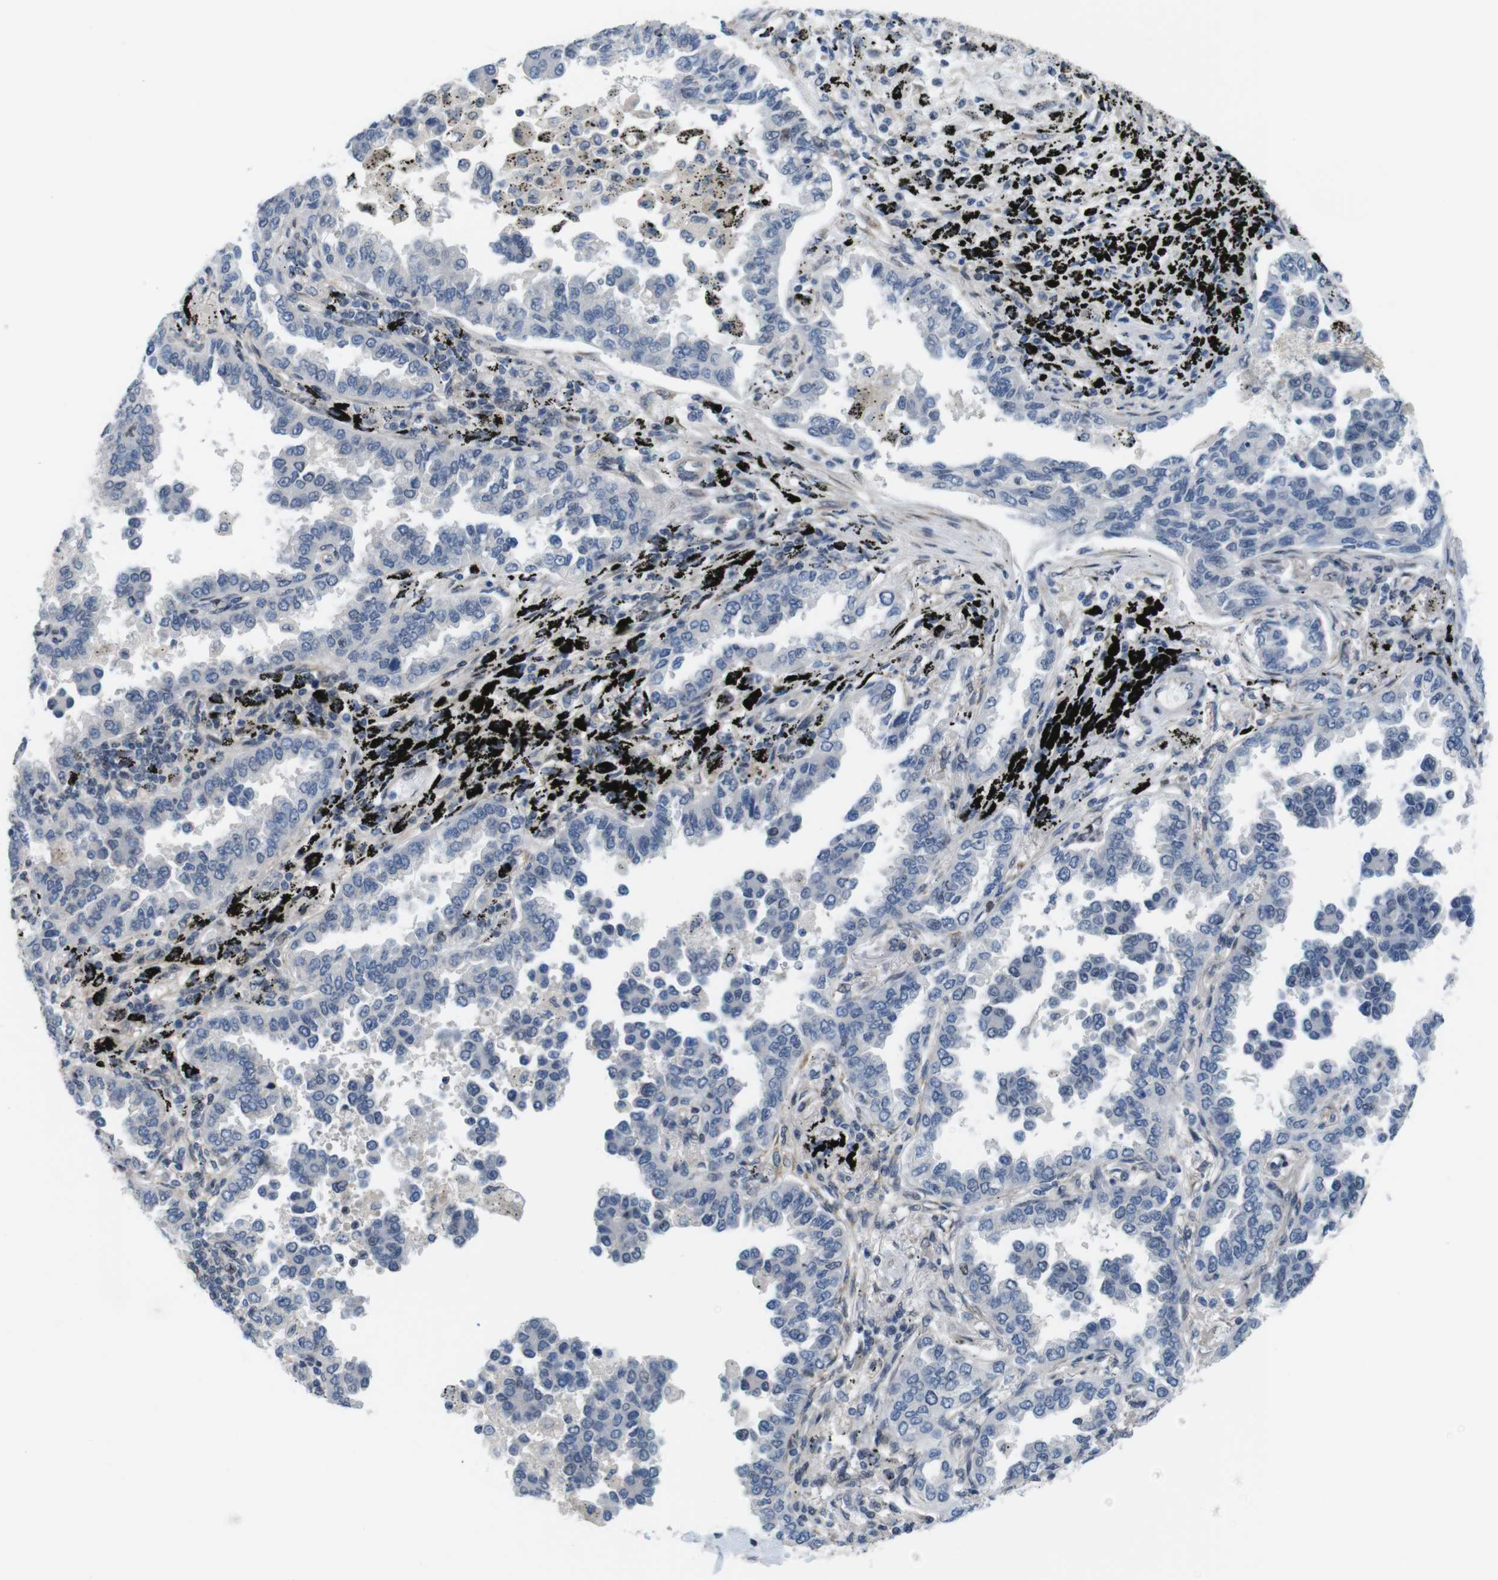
{"staining": {"intensity": "negative", "quantity": "none", "location": "none"}, "tissue": "lung cancer", "cell_type": "Tumor cells", "image_type": "cancer", "snomed": [{"axis": "morphology", "description": "Normal tissue, NOS"}, {"axis": "morphology", "description": "Adenocarcinoma, NOS"}, {"axis": "topography", "description": "Lung"}], "caption": "A histopathology image of human lung cancer is negative for staining in tumor cells.", "gene": "SMCO2", "patient": {"sex": "male", "age": 59}}